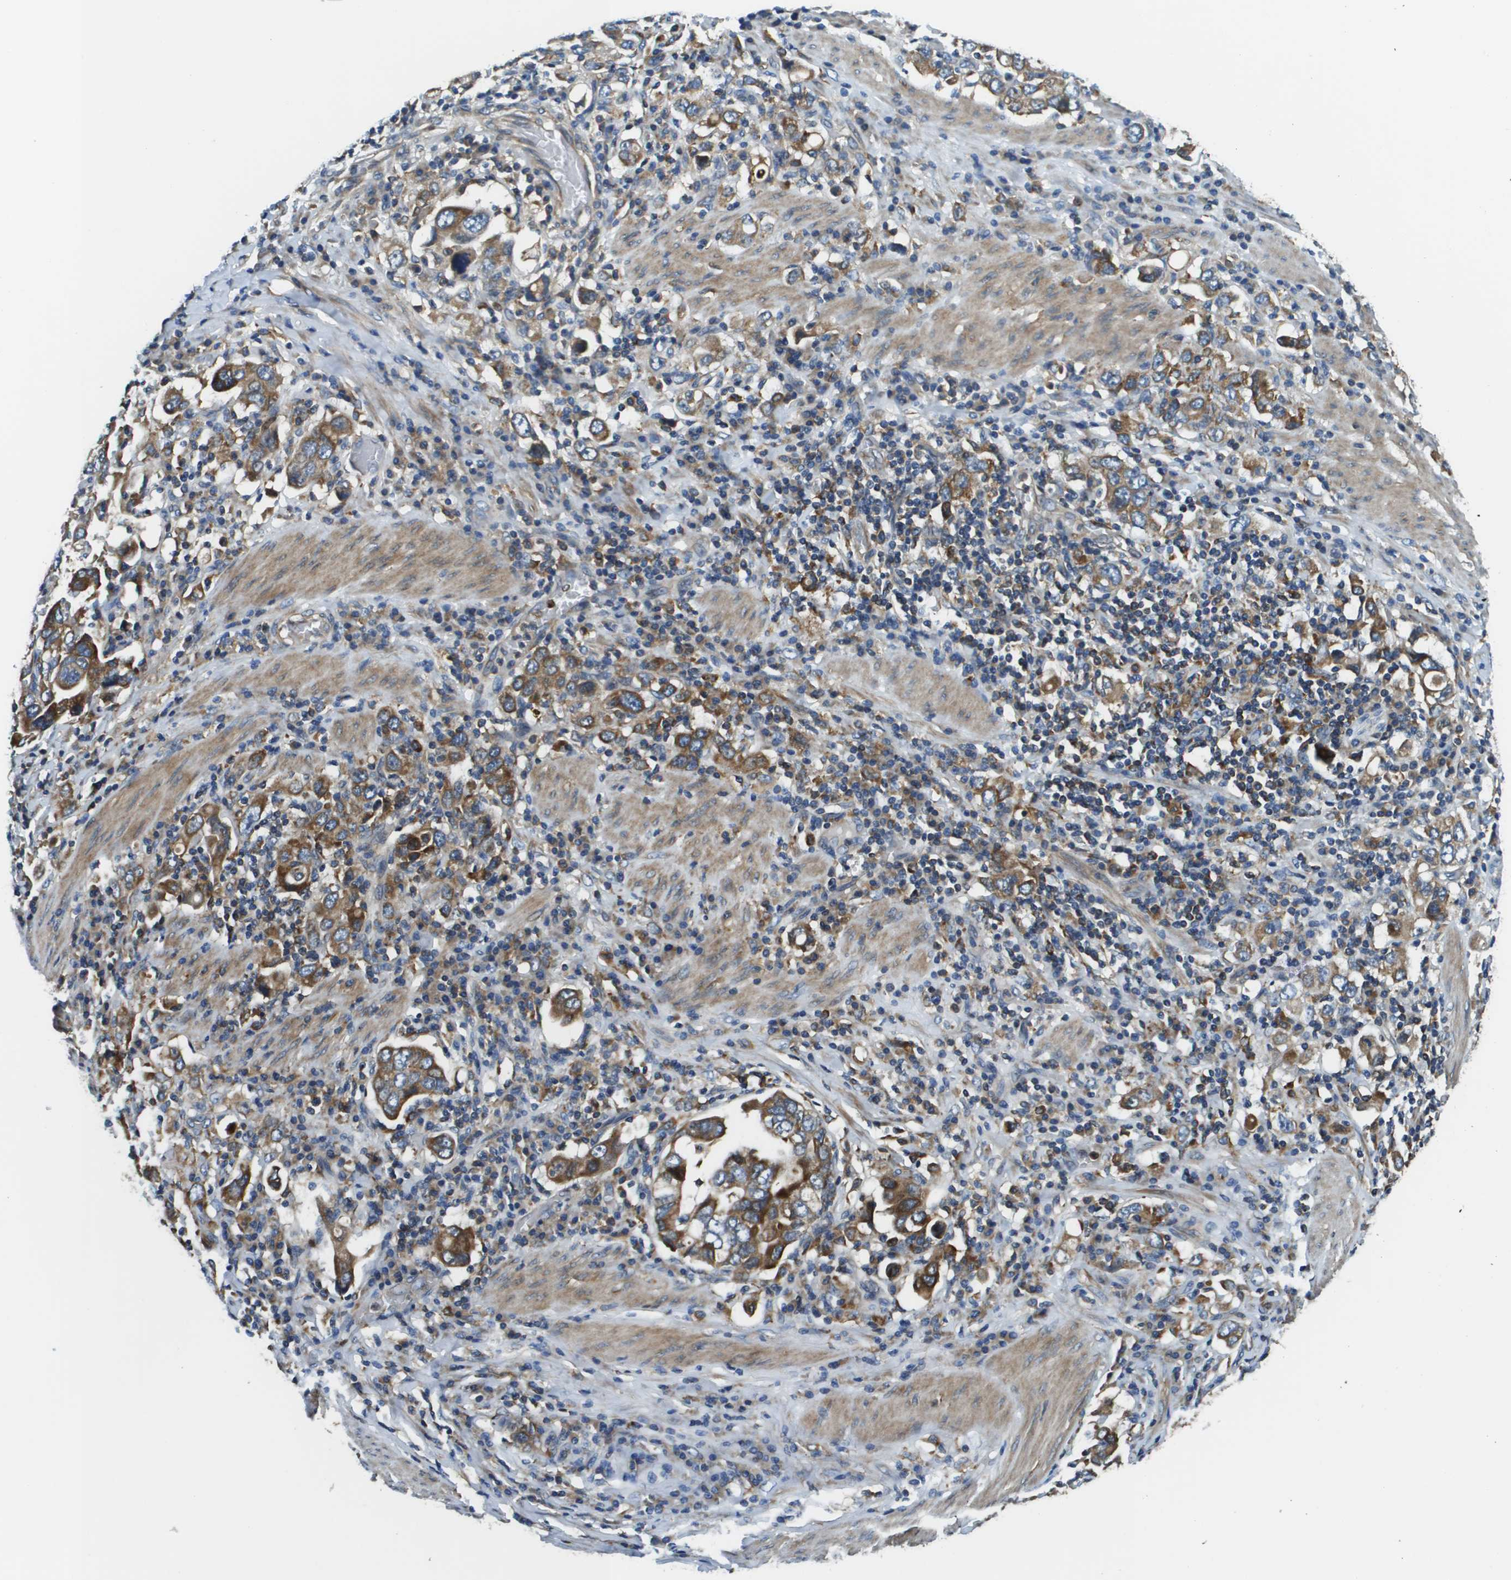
{"staining": {"intensity": "strong", "quantity": ">75%", "location": "cytoplasmic/membranous"}, "tissue": "stomach cancer", "cell_type": "Tumor cells", "image_type": "cancer", "snomed": [{"axis": "morphology", "description": "Adenocarcinoma, NOS"}, {"axis": "topography", "description": "Stomach, upper"}], "caption": "Immunohistochemical staining of human stomach adenocarcinoma demonstrates strong cytoplasmic/membranous protein expression in about >75% of tumor cells.", "gene": "CNPY3", "patient": {"sex": "male", "age": 62}}